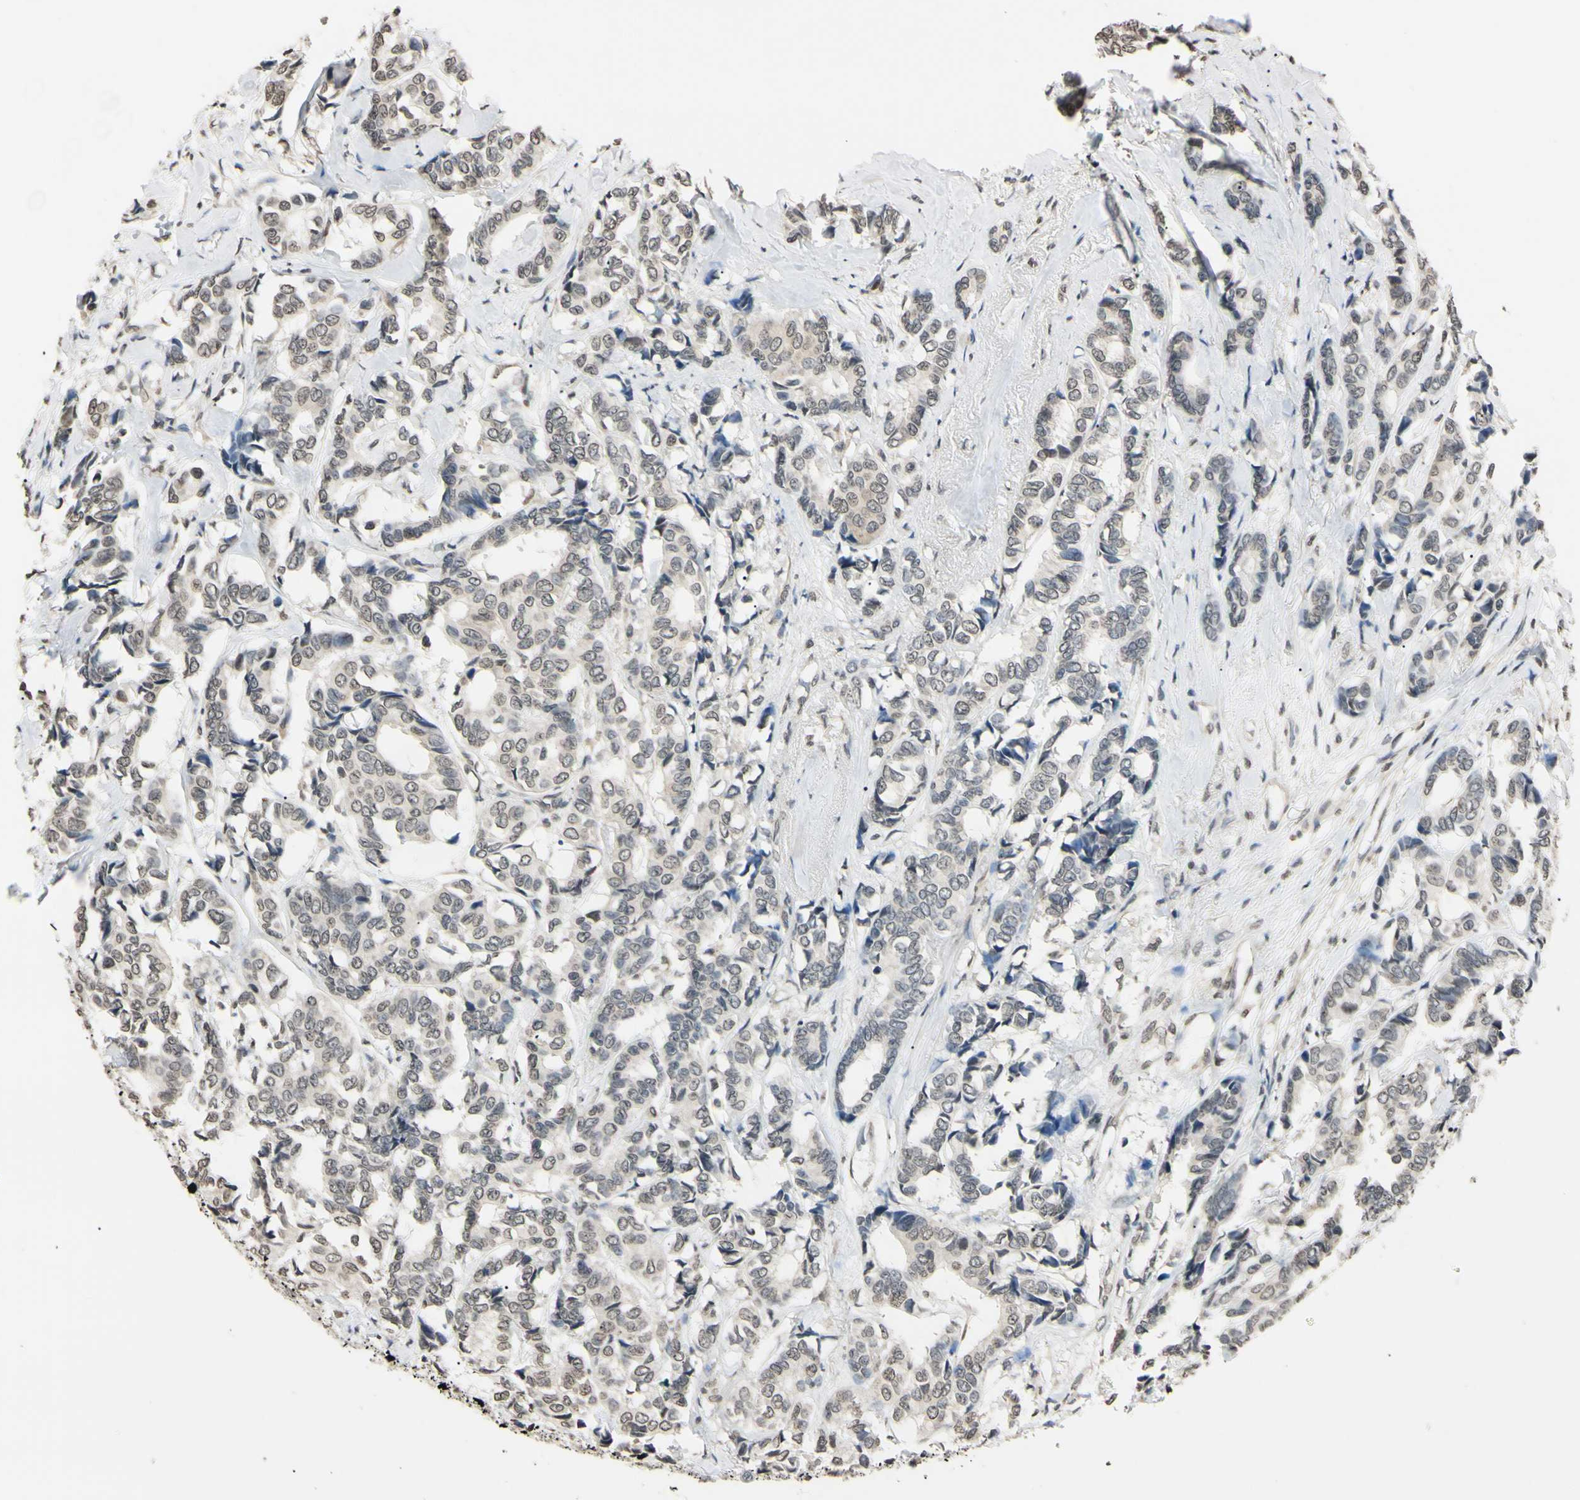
{"staining": {"intensity": "weak", "quantity": ">75%", "location": "nuclear"}, "tissue": "breast cancer", "cell_type": "Tumor cells", "image_type": "cancer", "snomed": [{"axis": "morphology", "description": "Duct carcinoma"}, {"axis": "topography", "description": "Breast"}], "caption": "Protein expression analysis of breast cancer (invasive ductal carcinoma) demonstrates weak nuclear expression in about >75% of tumor cells. The staining is performed using DAB (3,3'-diaminobenzidine) brown chromogen to label protein expression. The nuclei are counter-stained blue using hematoxylin.", "gene": "CDC45", "patient": {"sex": "female", "age": 87}}